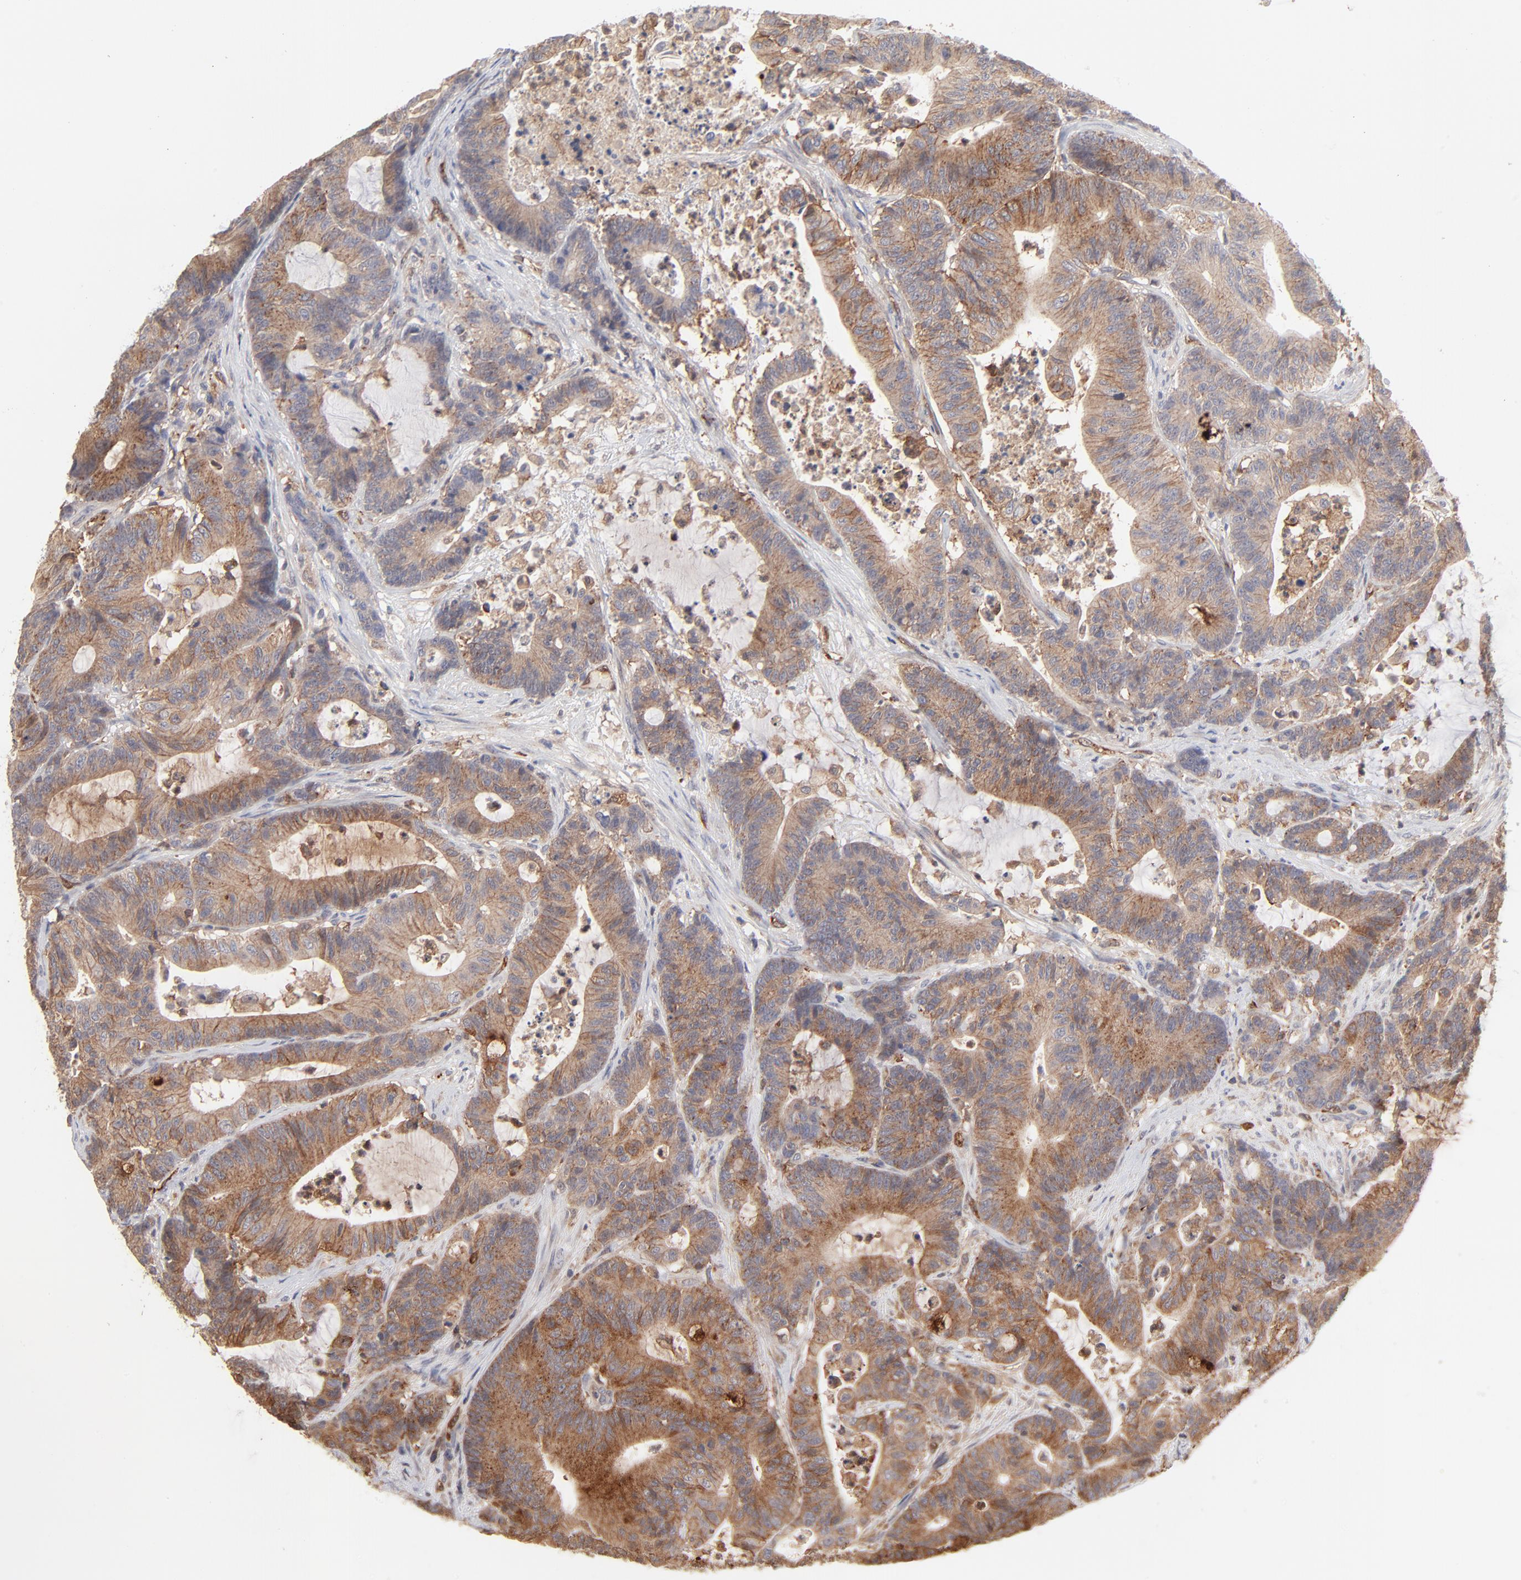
{"staining": {"intensity": "moderate", "quantity": ">75%", "location": "cytoplasmic/membranous"}, "tissue": "colorectal cancer", "cell_type": "Tumor cells", "image_type": "cancer", "snomed": [{"axis": "morphology", "description": "Adenocarcinoma, NOS"}, {"axis": "topography", "description": "Colon"}], "caption": "High-power microscopy captured an IHC image of colorectal adenocarcinoma, revealing moderate cytoplasmic/membranous expression in approximately >75% of tumor cells.", "gene": "IVNS1ABP", "patient": {"sex": "female", "age": 84}}